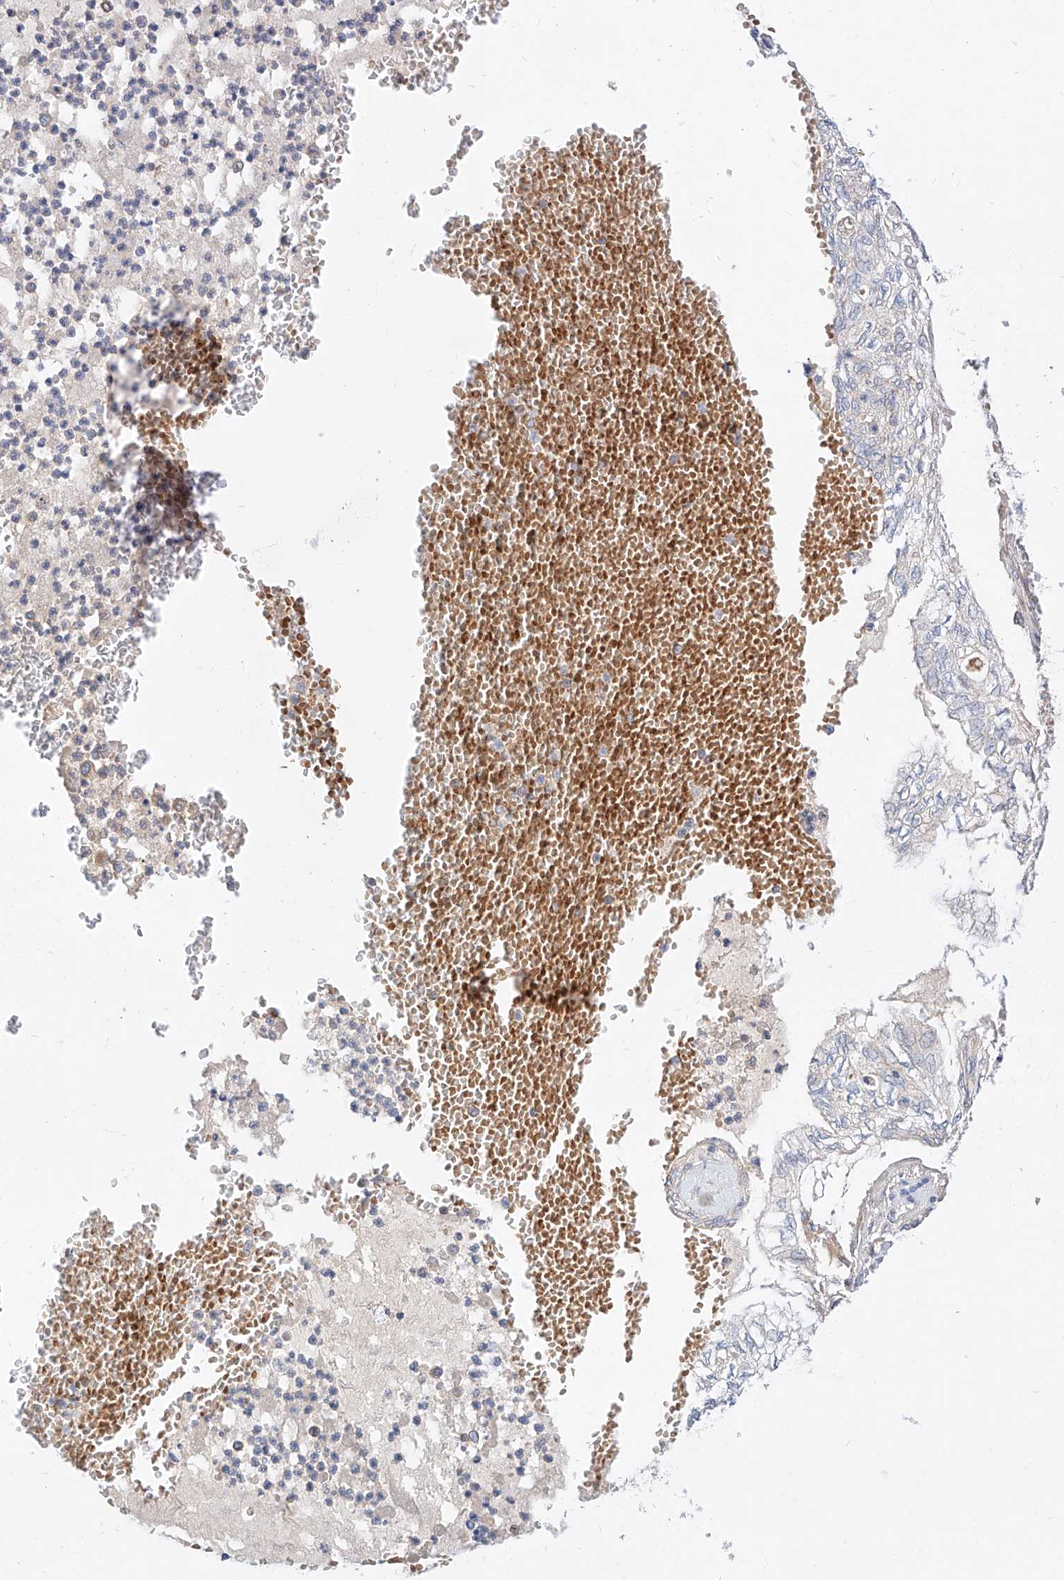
{"staining": {"intensity": "negative", "quantity": "none", "location": "none"}, "tissue": "lung cancer", "cell_type": "Tumor cells", "image_type": "cancer", "snomed": [{"axis": "morphology", "description": "Adenocarcinoma, NOS"}, {"axis": "topography", "description": "Lung"}], "caption": "Immunohistochemical staining of lung cancer (adenocarcinoma) exhibits no significant staining in tumor cells. (IHC, brightfield microscopy, high magnification).", "gene": "NR1D1", "patient": {"sex": "female", "age": 70}}